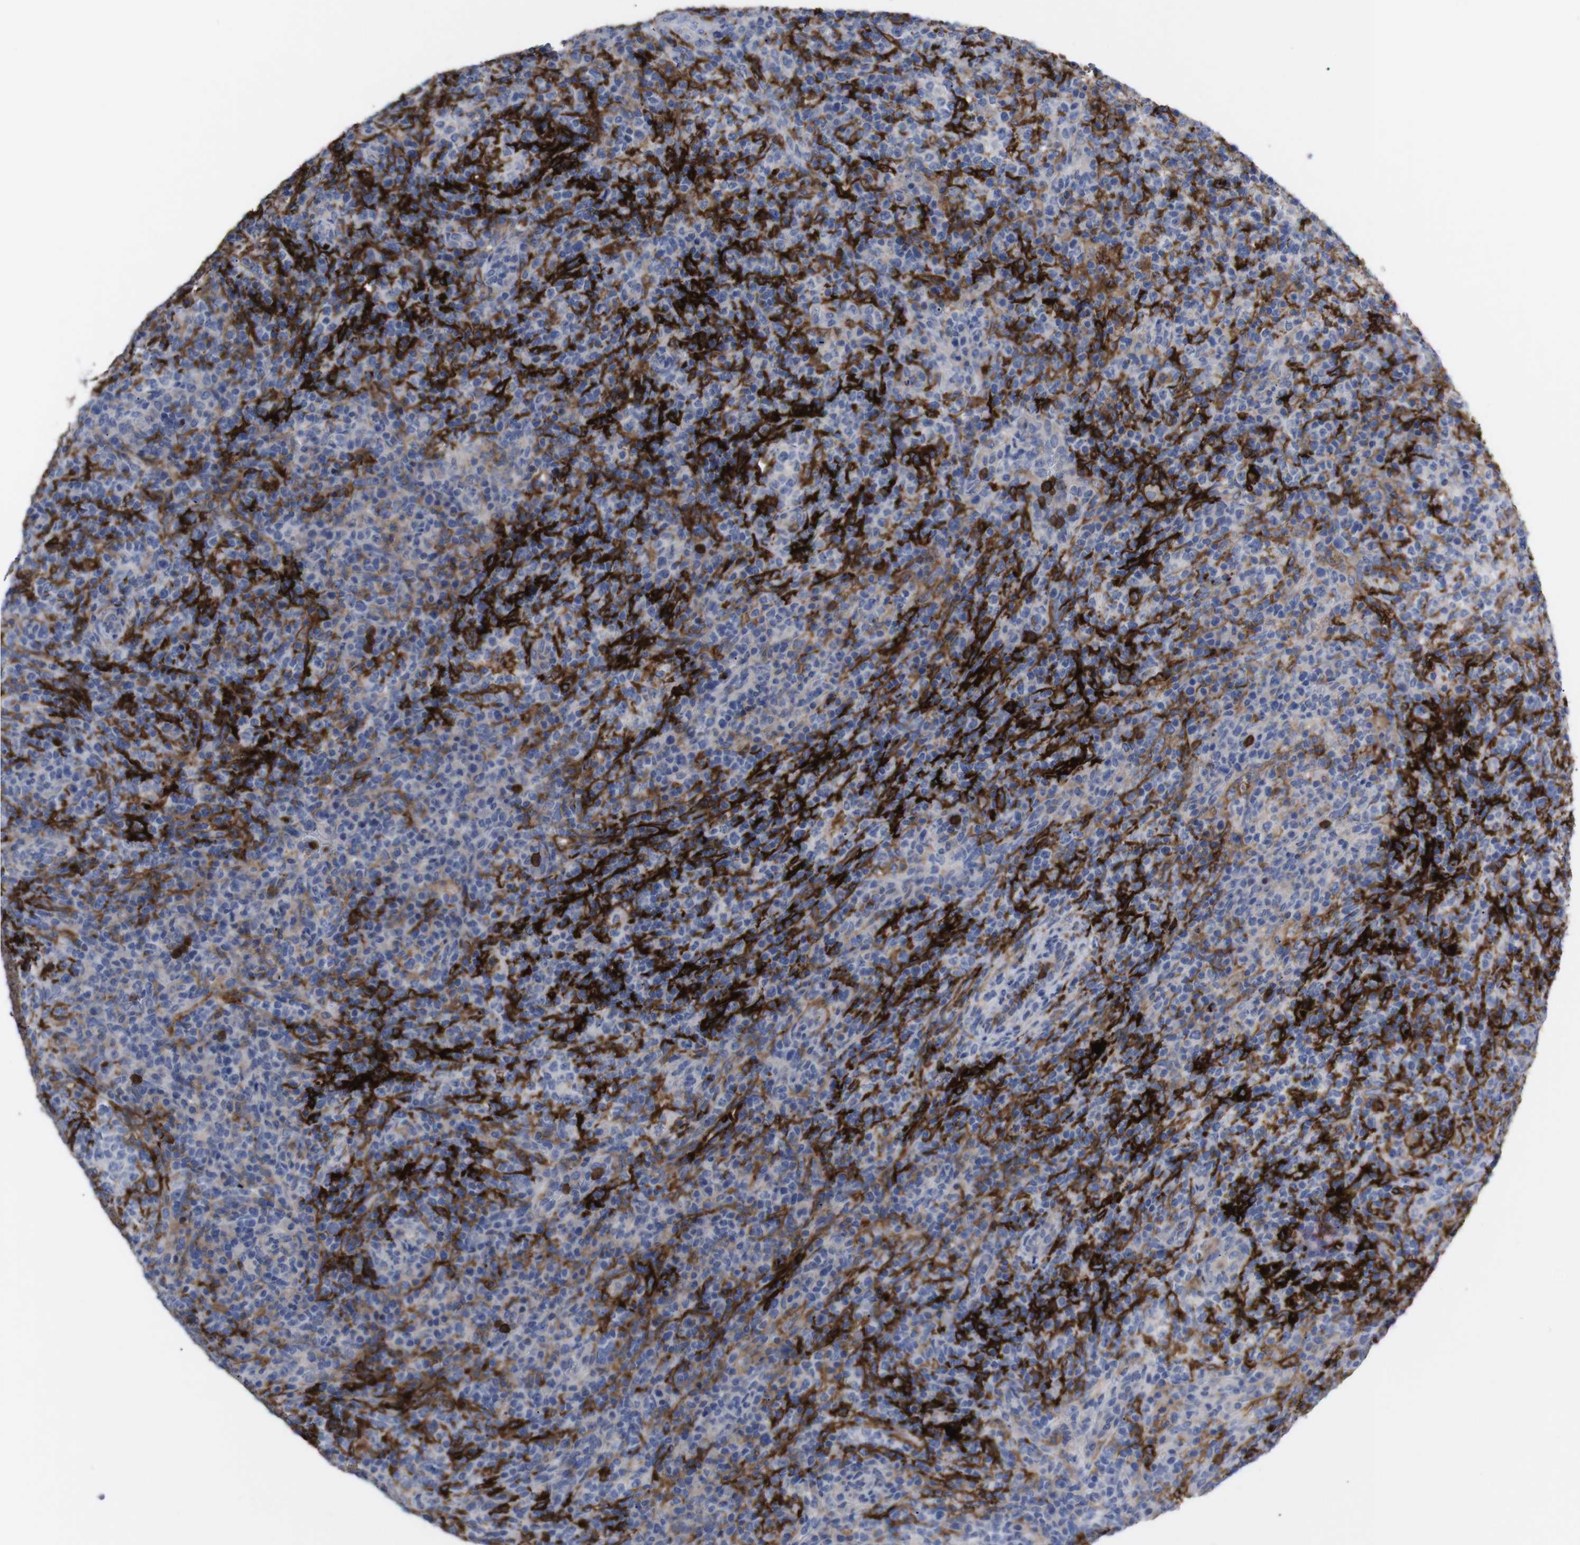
{"staining": {"intensity": "weak", "quantity": "<25%", "location": "cytoplasmic/membranous"}, "tissue": "lymphoma", "cell_type": "Tumor cells", "image_type": "cancer", "snomed": [{"axis": "morphology", "description": "Malignant lymphoma, non-Hodgkin's type, High grade"}, {"axis": "topography", "description": "Lymph node"}], "caption": "Immunohistochemistry of lymphoma exhibits no expression in tumor cells.", "gene": "C5AR1", "patient": {"sex": "female", "age": 76}}